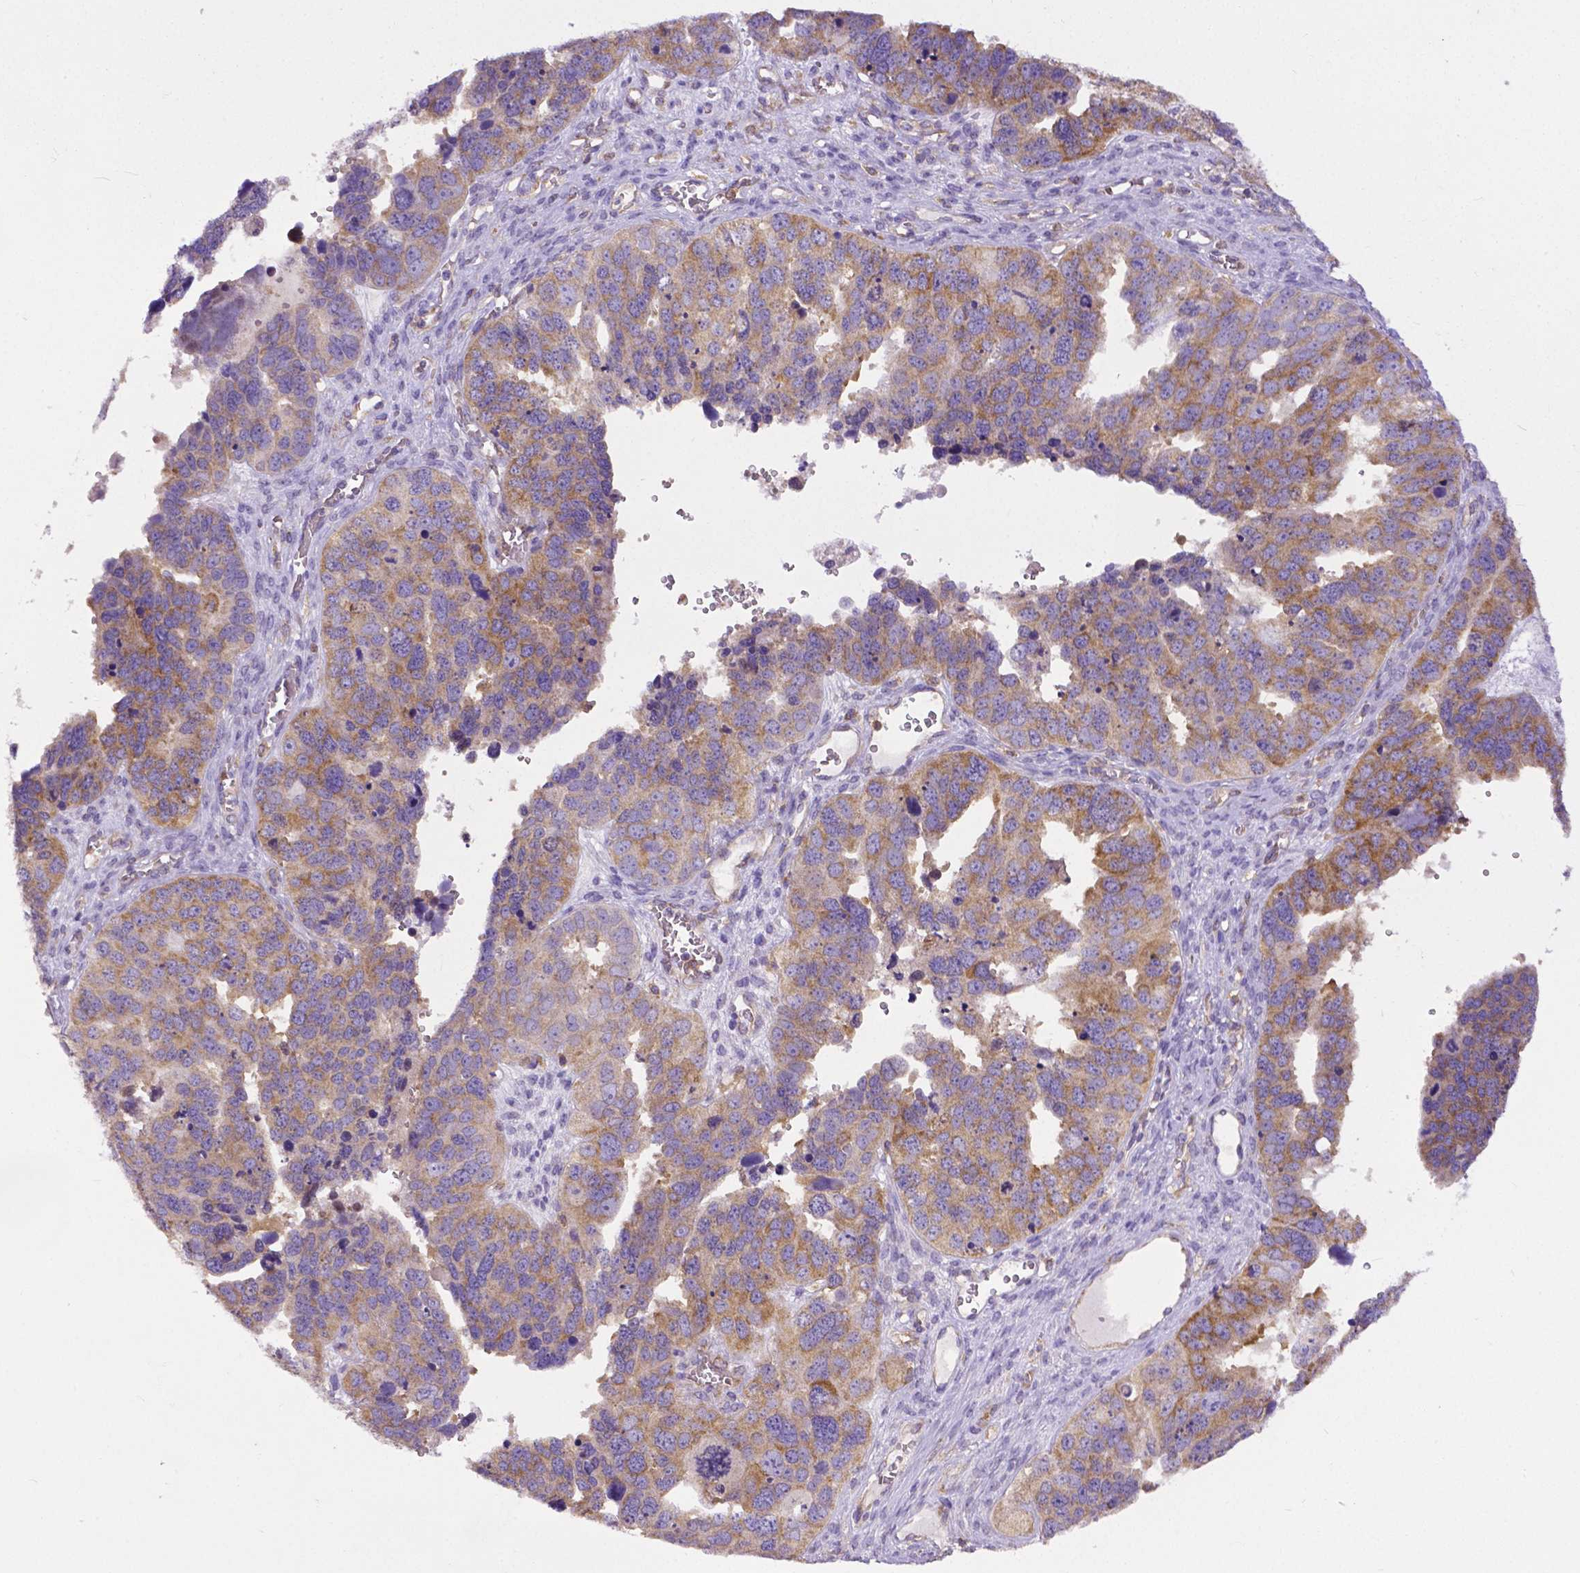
{"staining": {"intensity": "moderate", "quantity": ">75%", "location": "cytoplasmic/membranous"}, "tissue": "ovarian cancer", "cell_type": "Tumor cells", "image_type": "cancer", "snomed": [{"axis": "morphology", "description": "Cystadenocarcinoma, serous, NOS"}, {"axis": "topography", "description": "Ovary"}], "caption": "Ovarian cancer stained with a protein marker displays moderate staining in tumor cells.", "gene": "DICER1", "patient": {"sex": "female", "age": 76}}